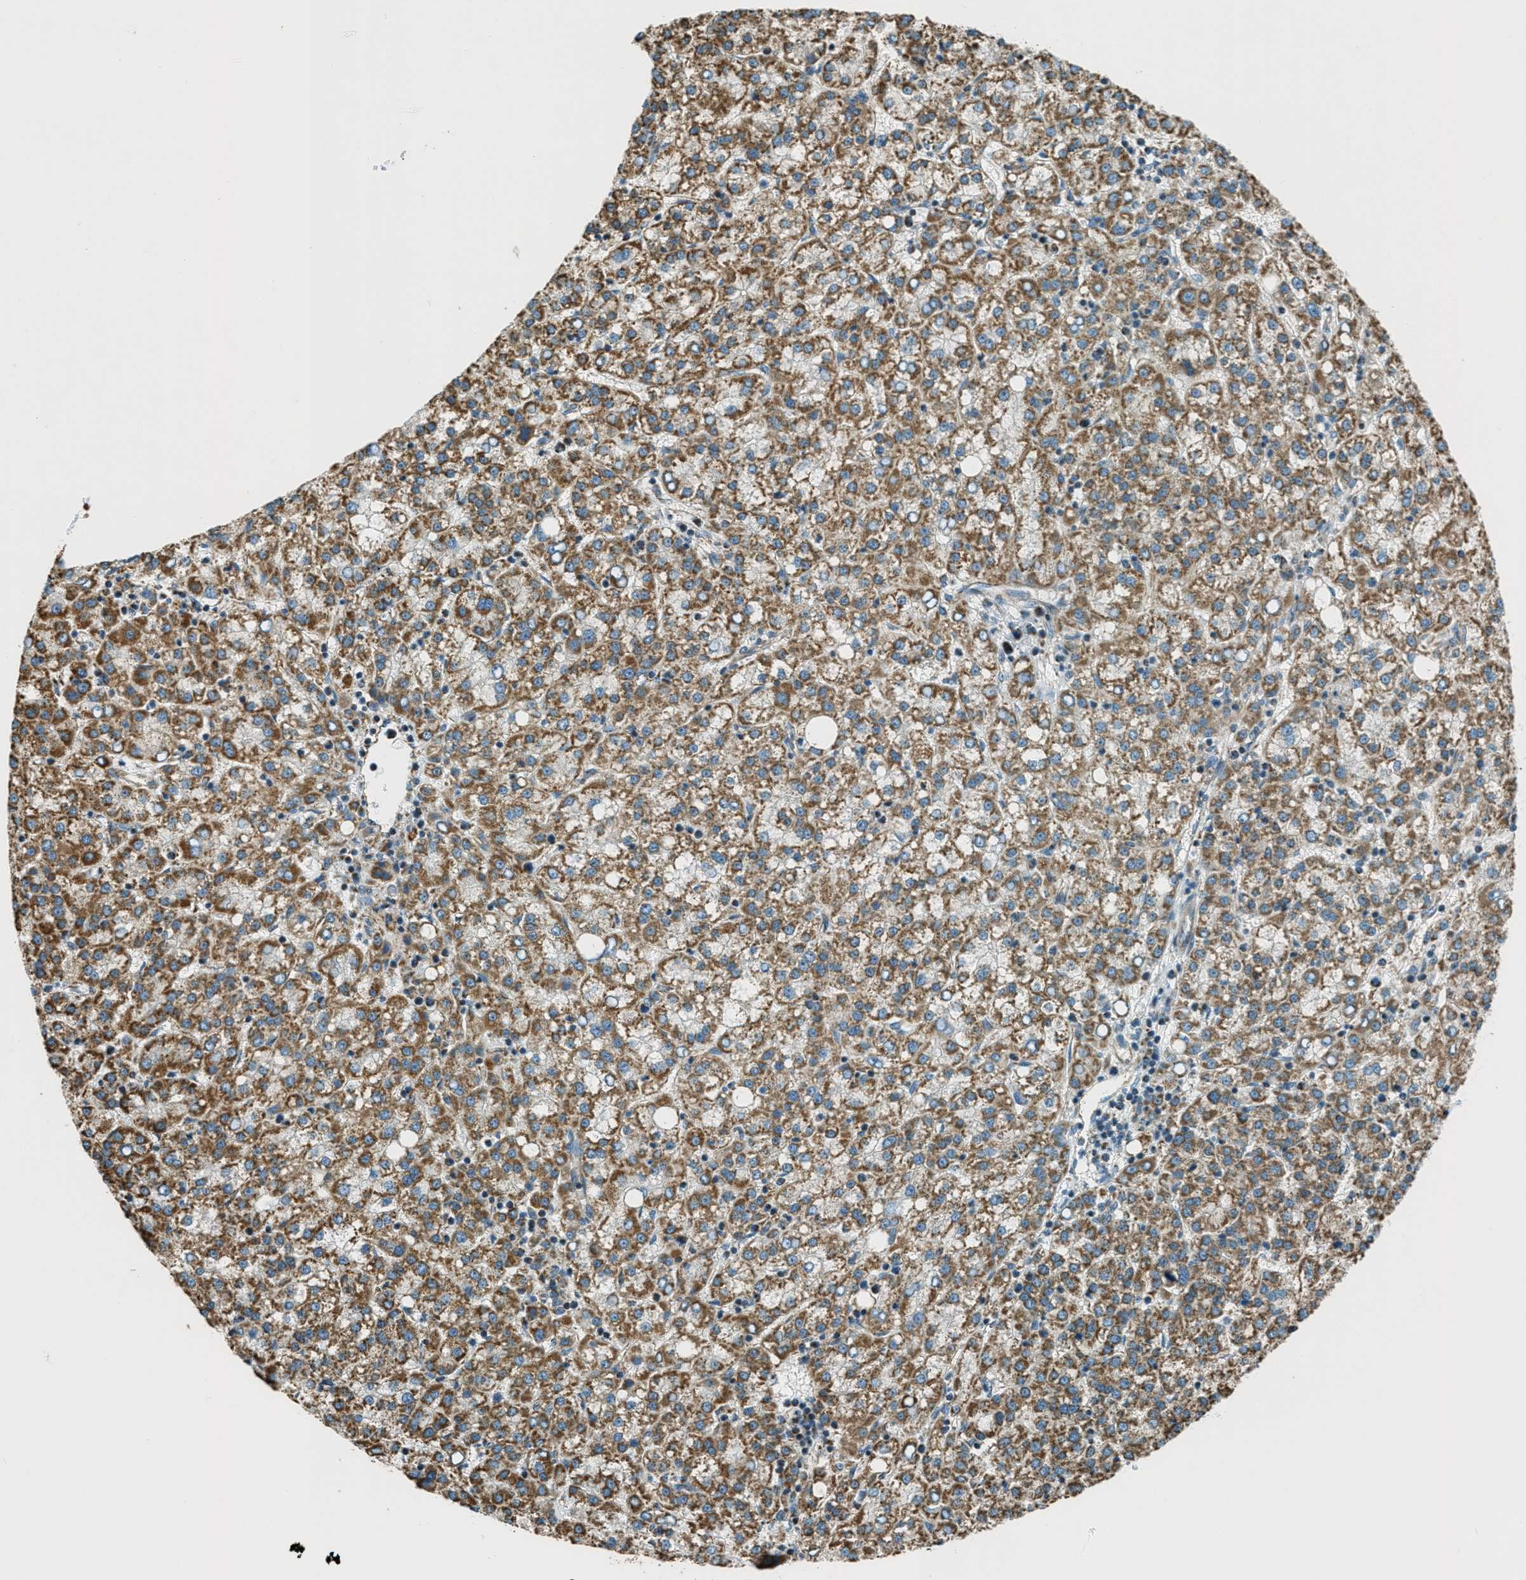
{"staining": {"intensity": "strong", "quantity": ">75%", "location": "cytoplasmic/membranous"}, "tissue": "liver cancer", "cell_type": "Tumor cells", "image_type": "cancer", "snomed": [{"axis": "morphology", "description": "Carcinoma, Hepatocellular, NOS"}, {"axis": "topography", "description": "Liver"}], "caption": "There is high levels of strong cytoplasmic/membranous positivity in tumor cells of liver cancer, as demonstrated by immunohistochemical staining (brown color).", "gene": "CHST15", "patient": {"sex": "female", "age": 58}}